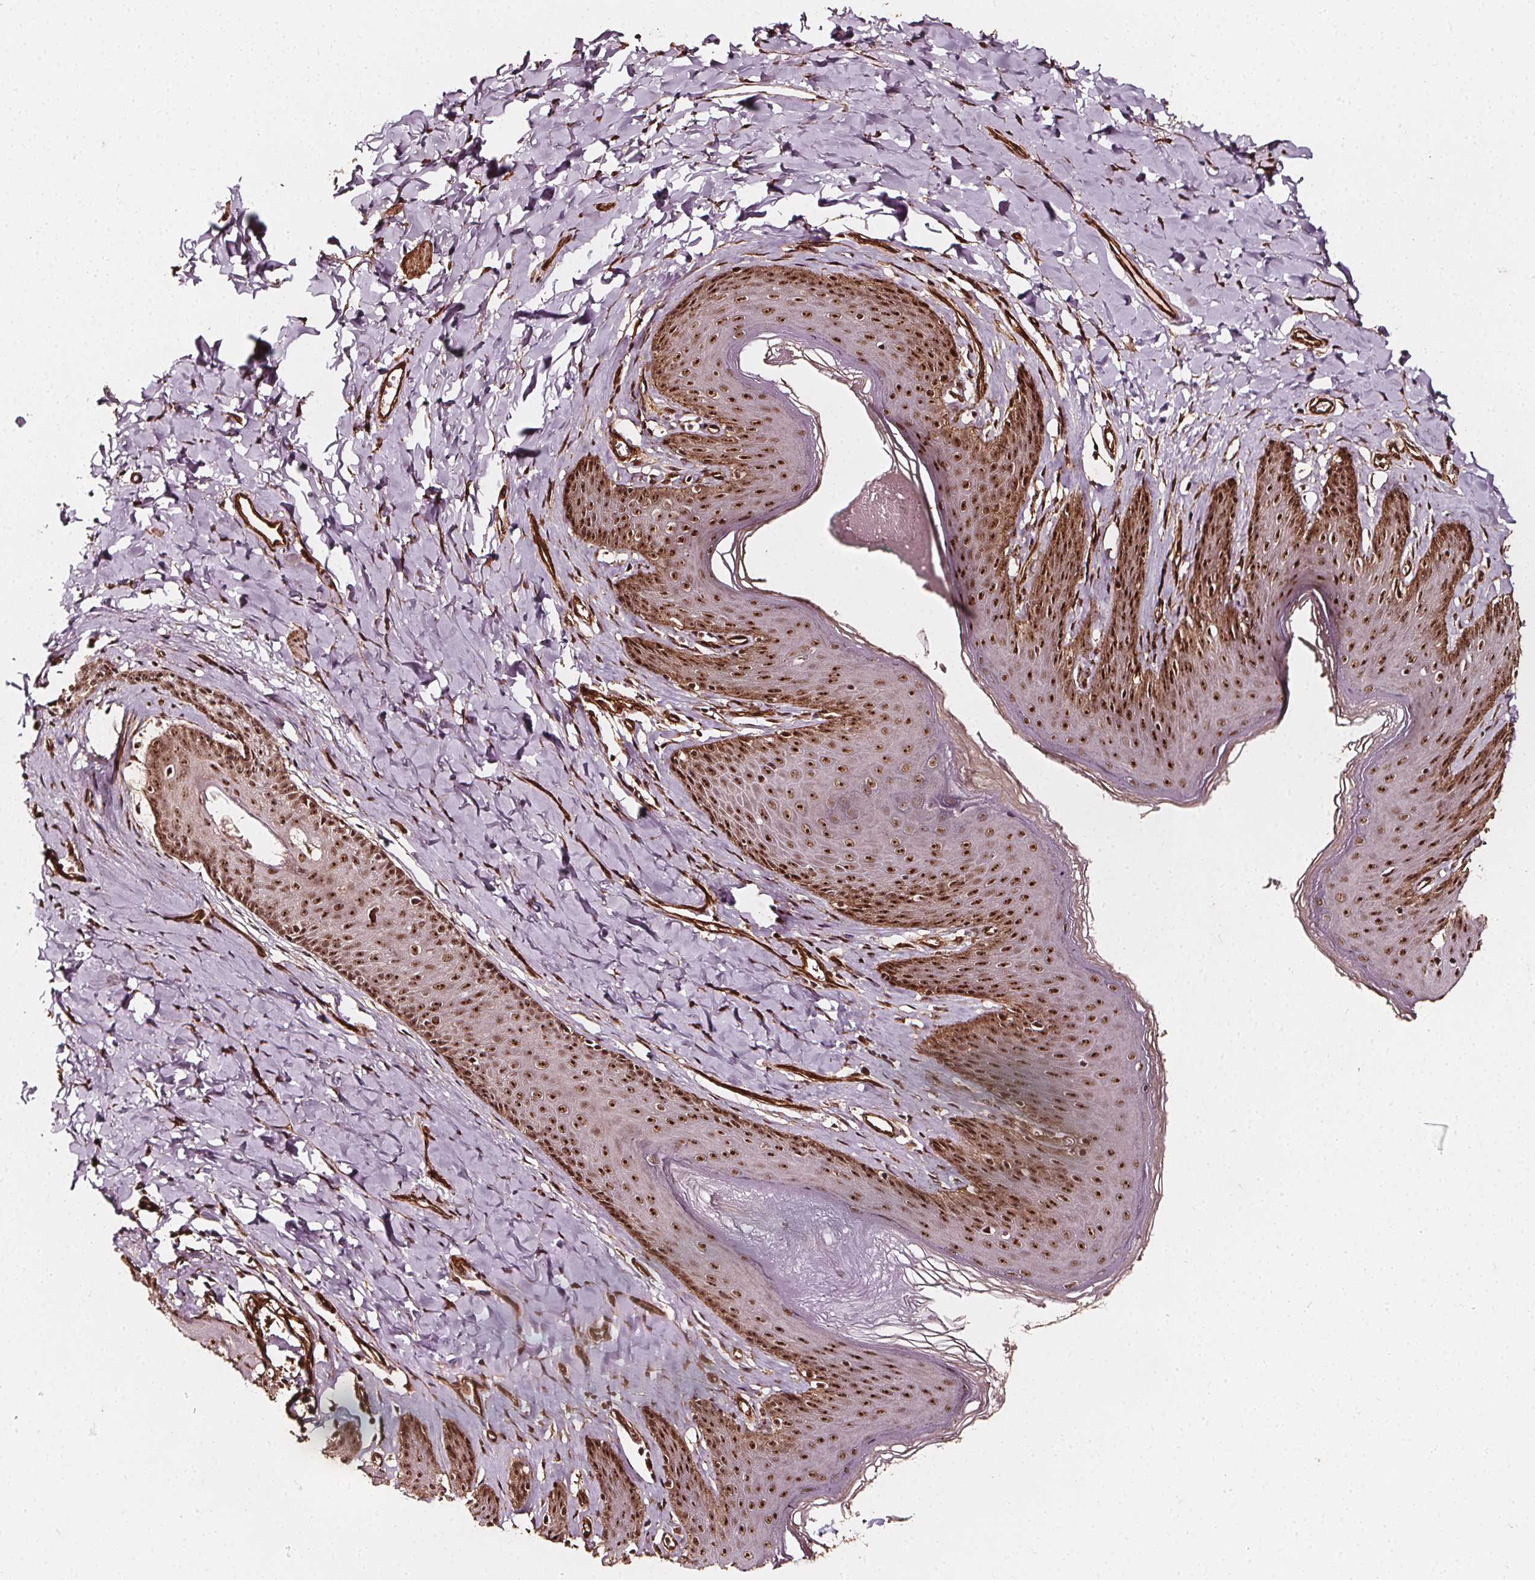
{"staining": {"intensity": "strong", "quantity": ">75%", "location": "nuclear"}, "tissue": "skin", "cell_type": "Epidermal cells", "image_type": "normal", "snomed": [{"axis": "morphology", "description": "Normal tissue, NOS"}, {"axis": "topography", "description": "Vulva"}, {"axis": "topography", "description": "Peripheral nerve tissue"}], "caption": "Benign skin was stained to show a protein in brown. There is high levels of strong nuclear positivity in approximately >75% of epidermal cells.", "gene": "EXOSC9", "patient": {"sex": "female", "age": 66}}